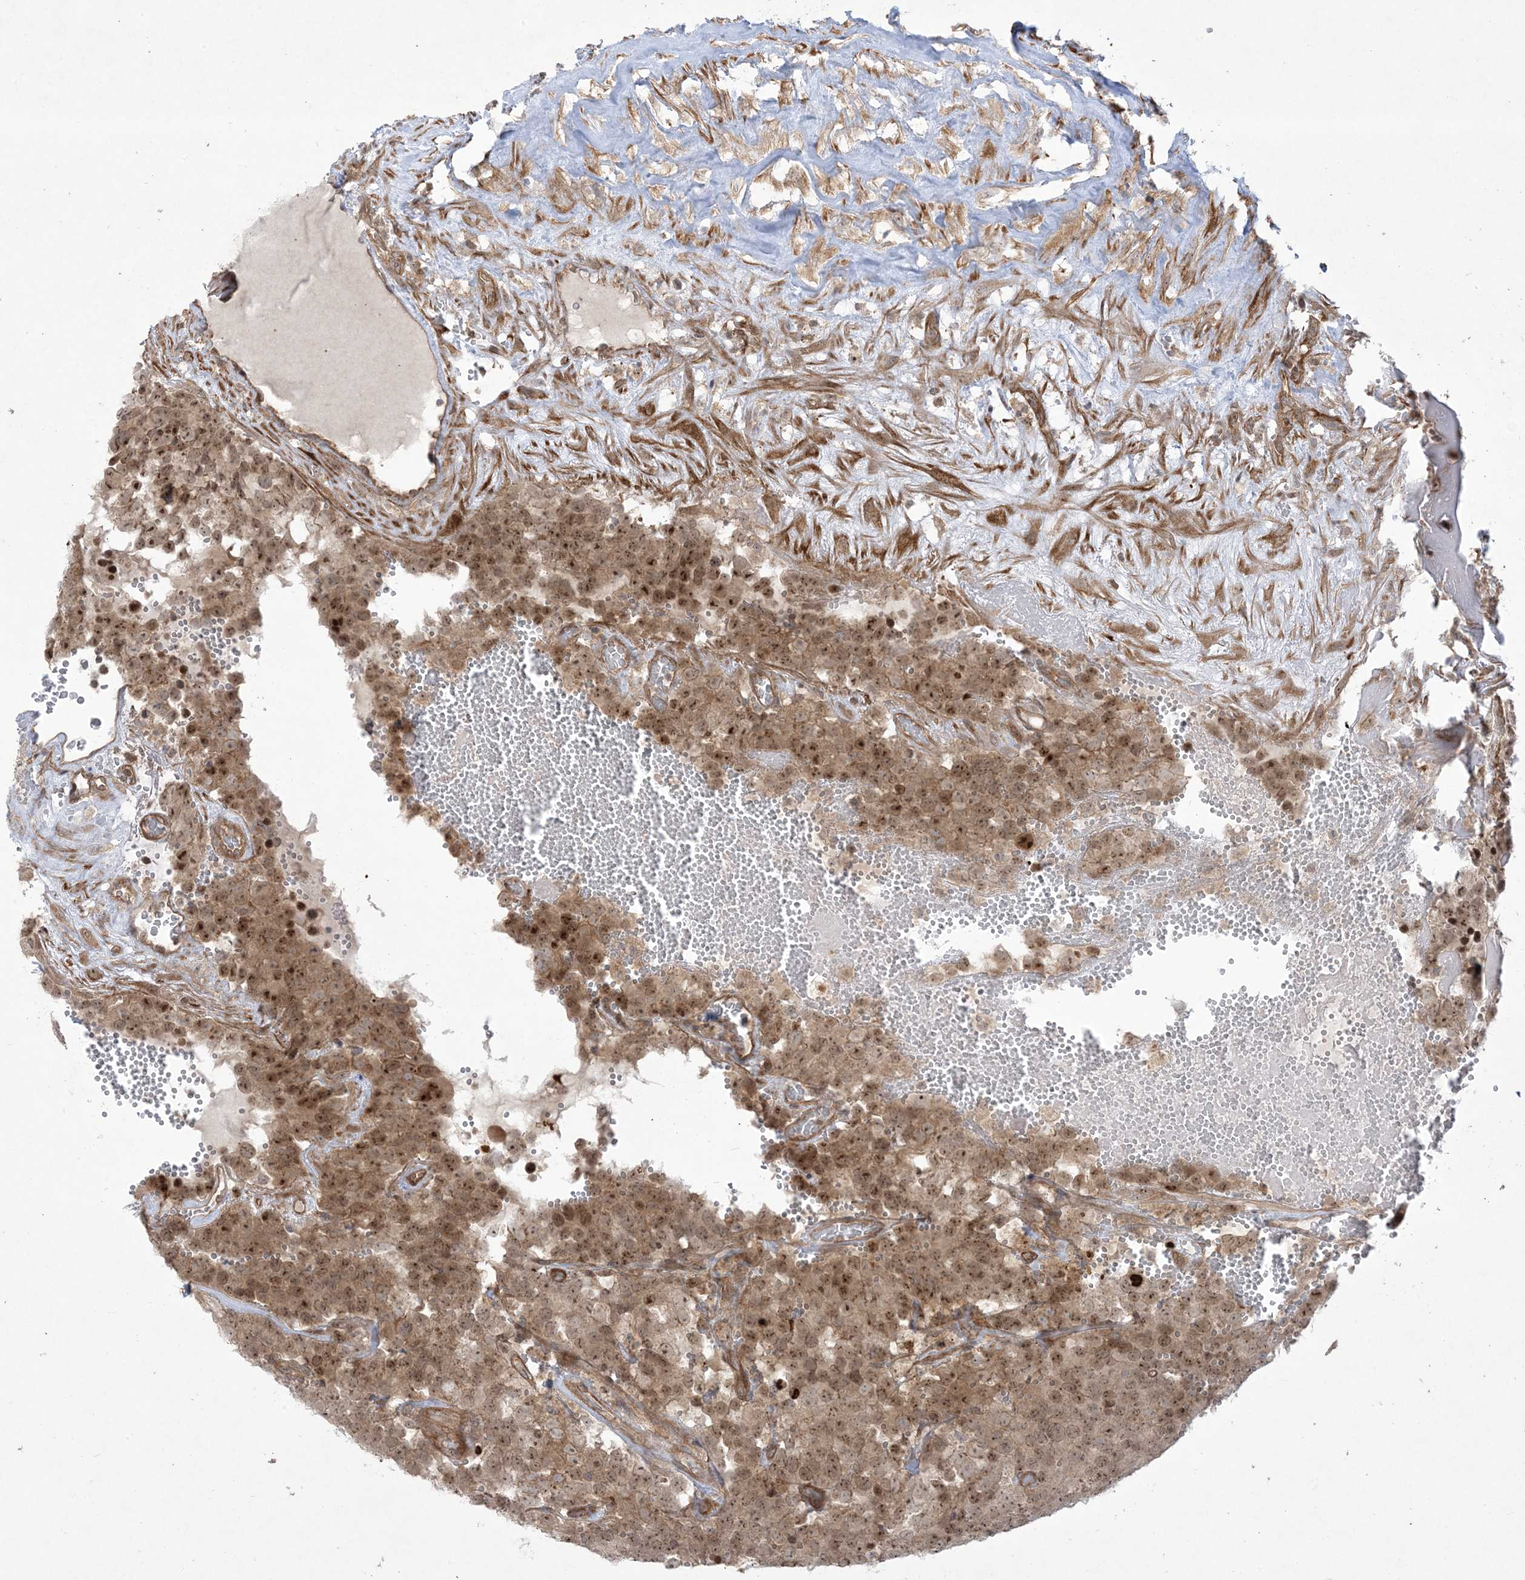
{"staining": {"intensity": "moderate", "quantity": ">75%", "location": "cytoplasmic/membranous,nuclear"}, "tissue": "testis cancer", "cell_type": "Tumor cells", "image_type": "cancer", "snomed": [{"axis": "morphology", "description": "Seminoma, NOS"}, {"axis": "topography", "description": "Testis"}], "caption": "This image shows testis cancer (seminoma) stained with immunohistochemistry to label a protein in brown. The cytoplasmic/membranous and nuclear of tumor cells show moderate positivity for the protein. Nuclei are counter-stained blue.", "gene": "SOGA3", "patient": {"sex": "male", "age": 71}}